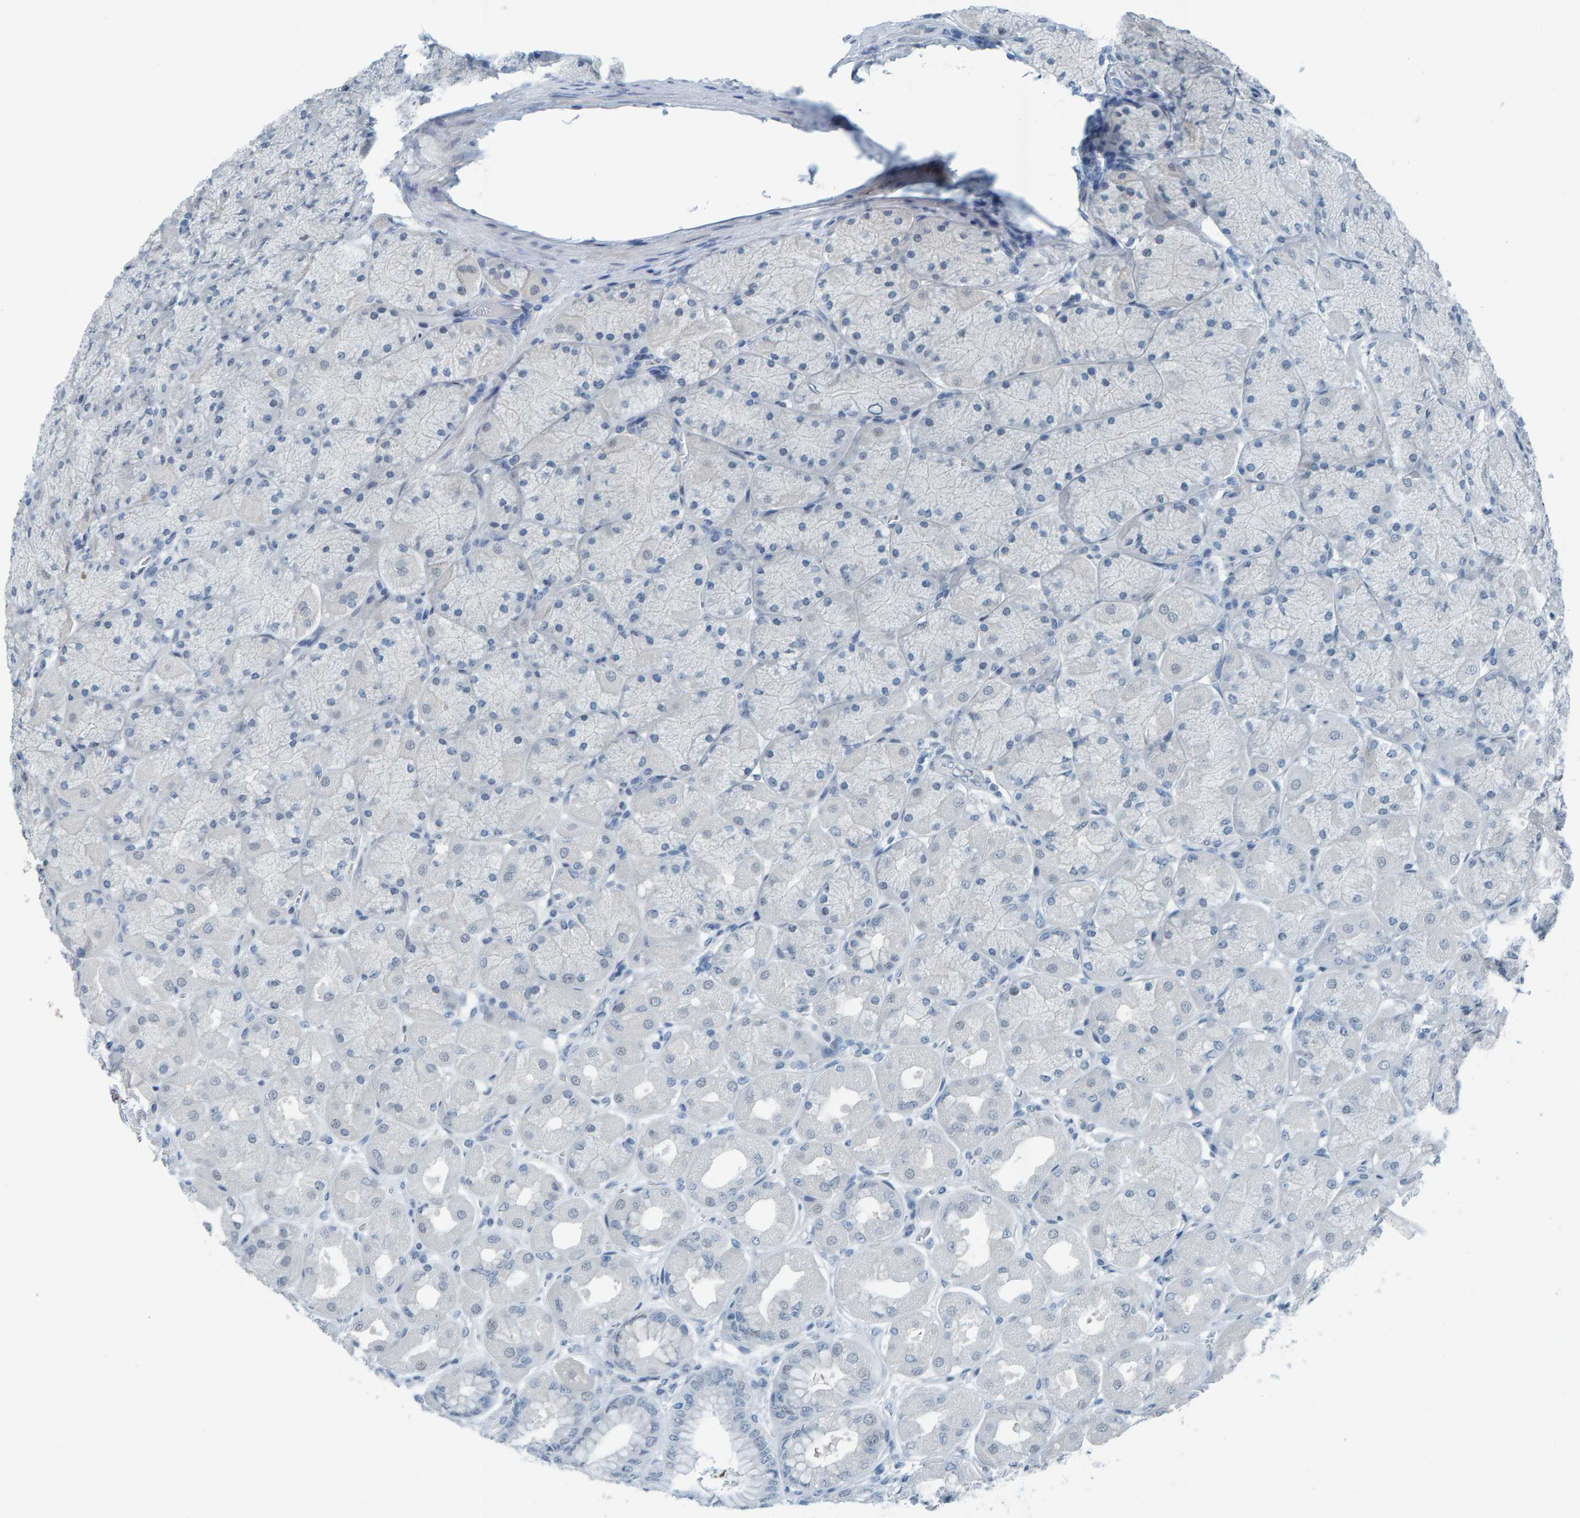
{"staining": {"intensity": "weak", "quantity": "<25%", "location": "nuclear"}, "tissue": "stomach", "cell_type": "Glandular cells", "image_type": "normal", "snomed": [{"axis": "morphology", "description": "Normal tissue, NOS"}, {"axis": "topography", "description": "Stomach, upper"}], "caption": "Glandular cells are negative for protein expression in benign human stomach. The staining is performed using DAB brown chromogen with nuclei counter-stained in using hematoxylin.", "gene": "CNP", "patient": {"sex": "female", "age": 56}}